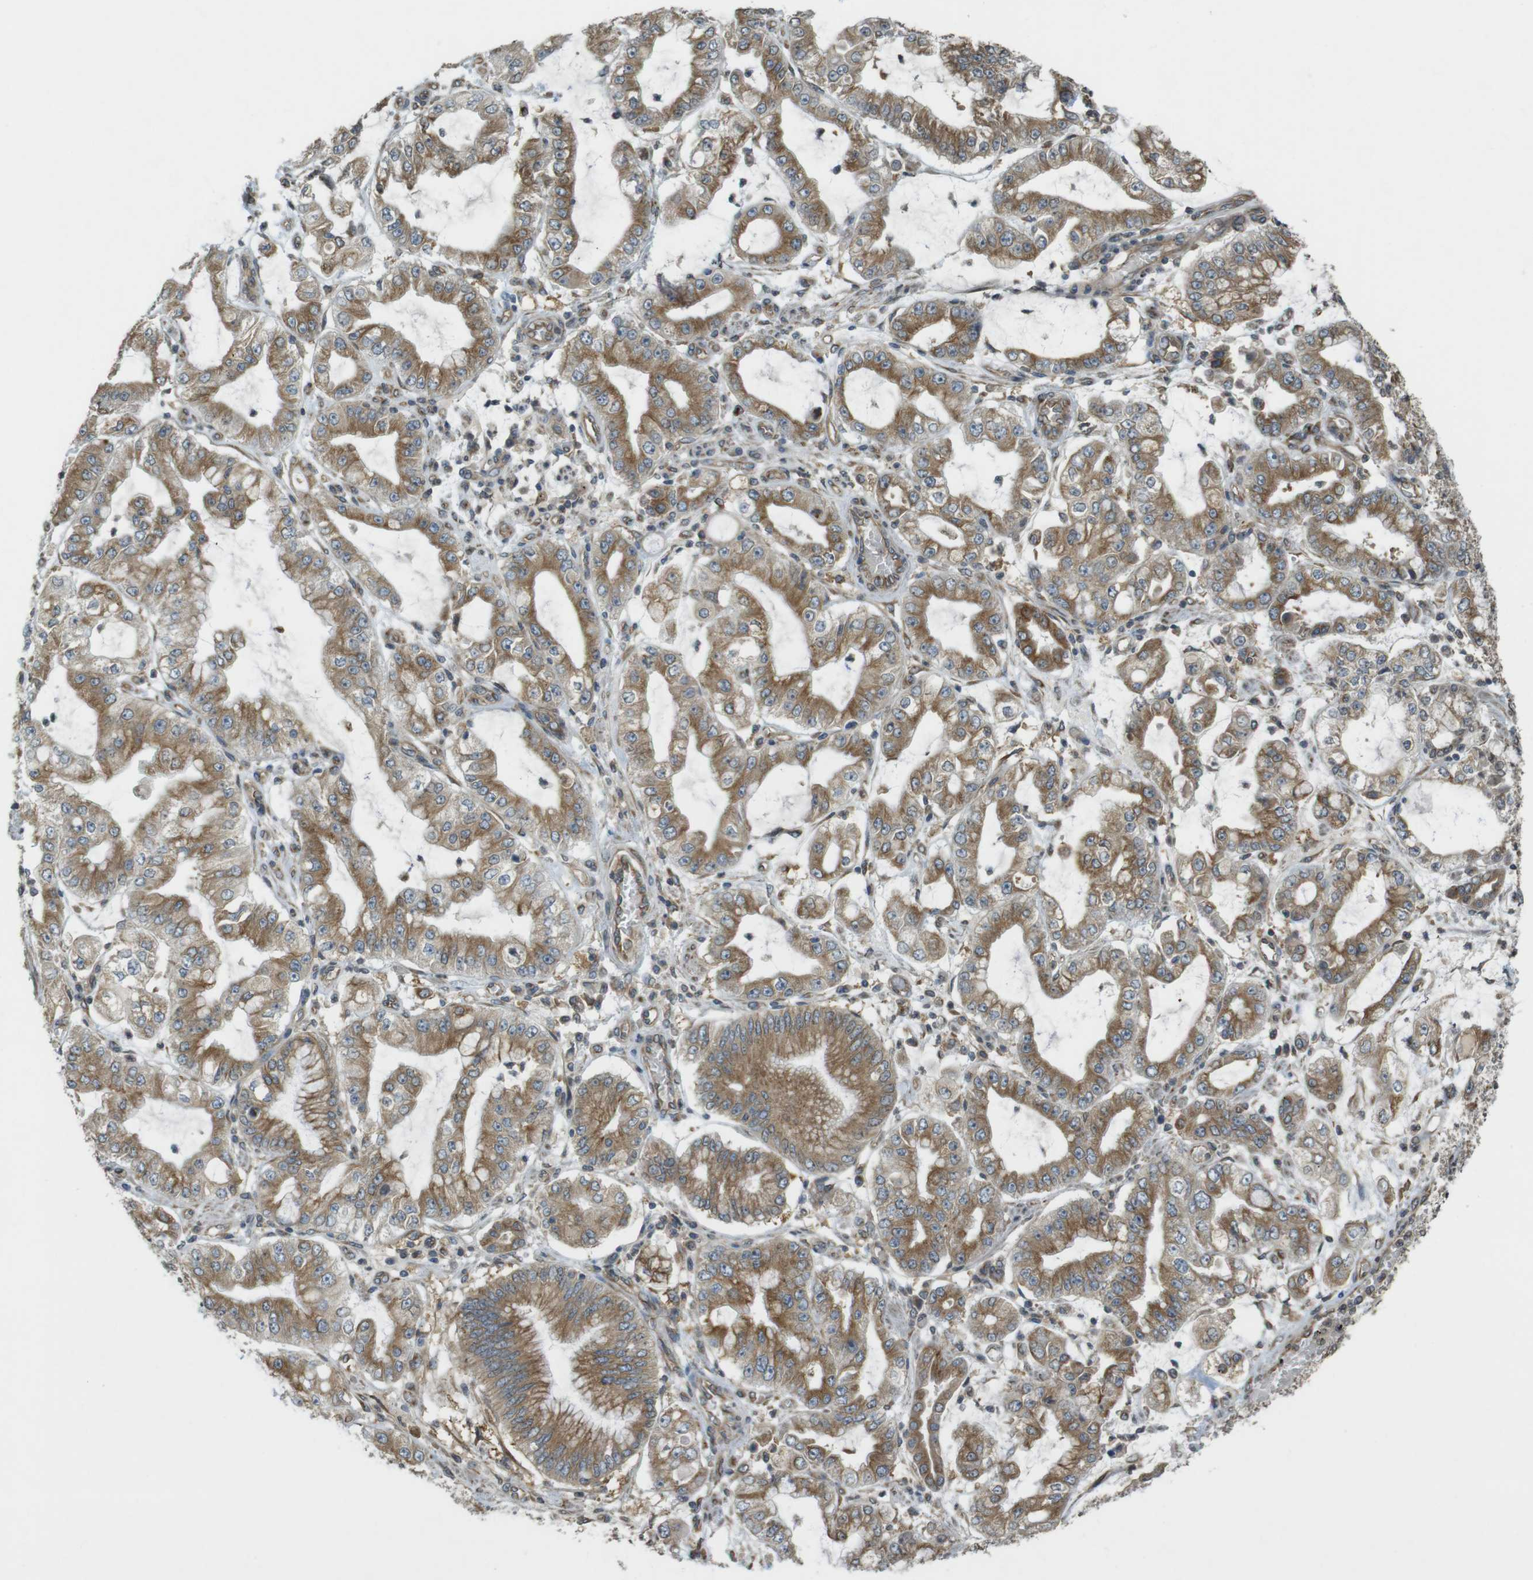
{"staining": {"intensity": "moderate", "quantity": ">75%", "location": "cytoplasmic/membranous"}, "tissue": "stomach cancer", "cell_type": "Tumor cells", "image_type": "cancer", "snomed": [{"axis": "morphology", "description": "Adenocarcinoma, NOS"}, {"axis": "topography", "description": "Stomach"}], "caption": "A histopathology image showing moderate cytoplasmic/membranous staining in approximately >75% of tumor cells in stomach cancer, as visualized by brown immunohistochemical staining.", "gene": "KIF5B", "patient": {"sex": "male", "age": 76}}